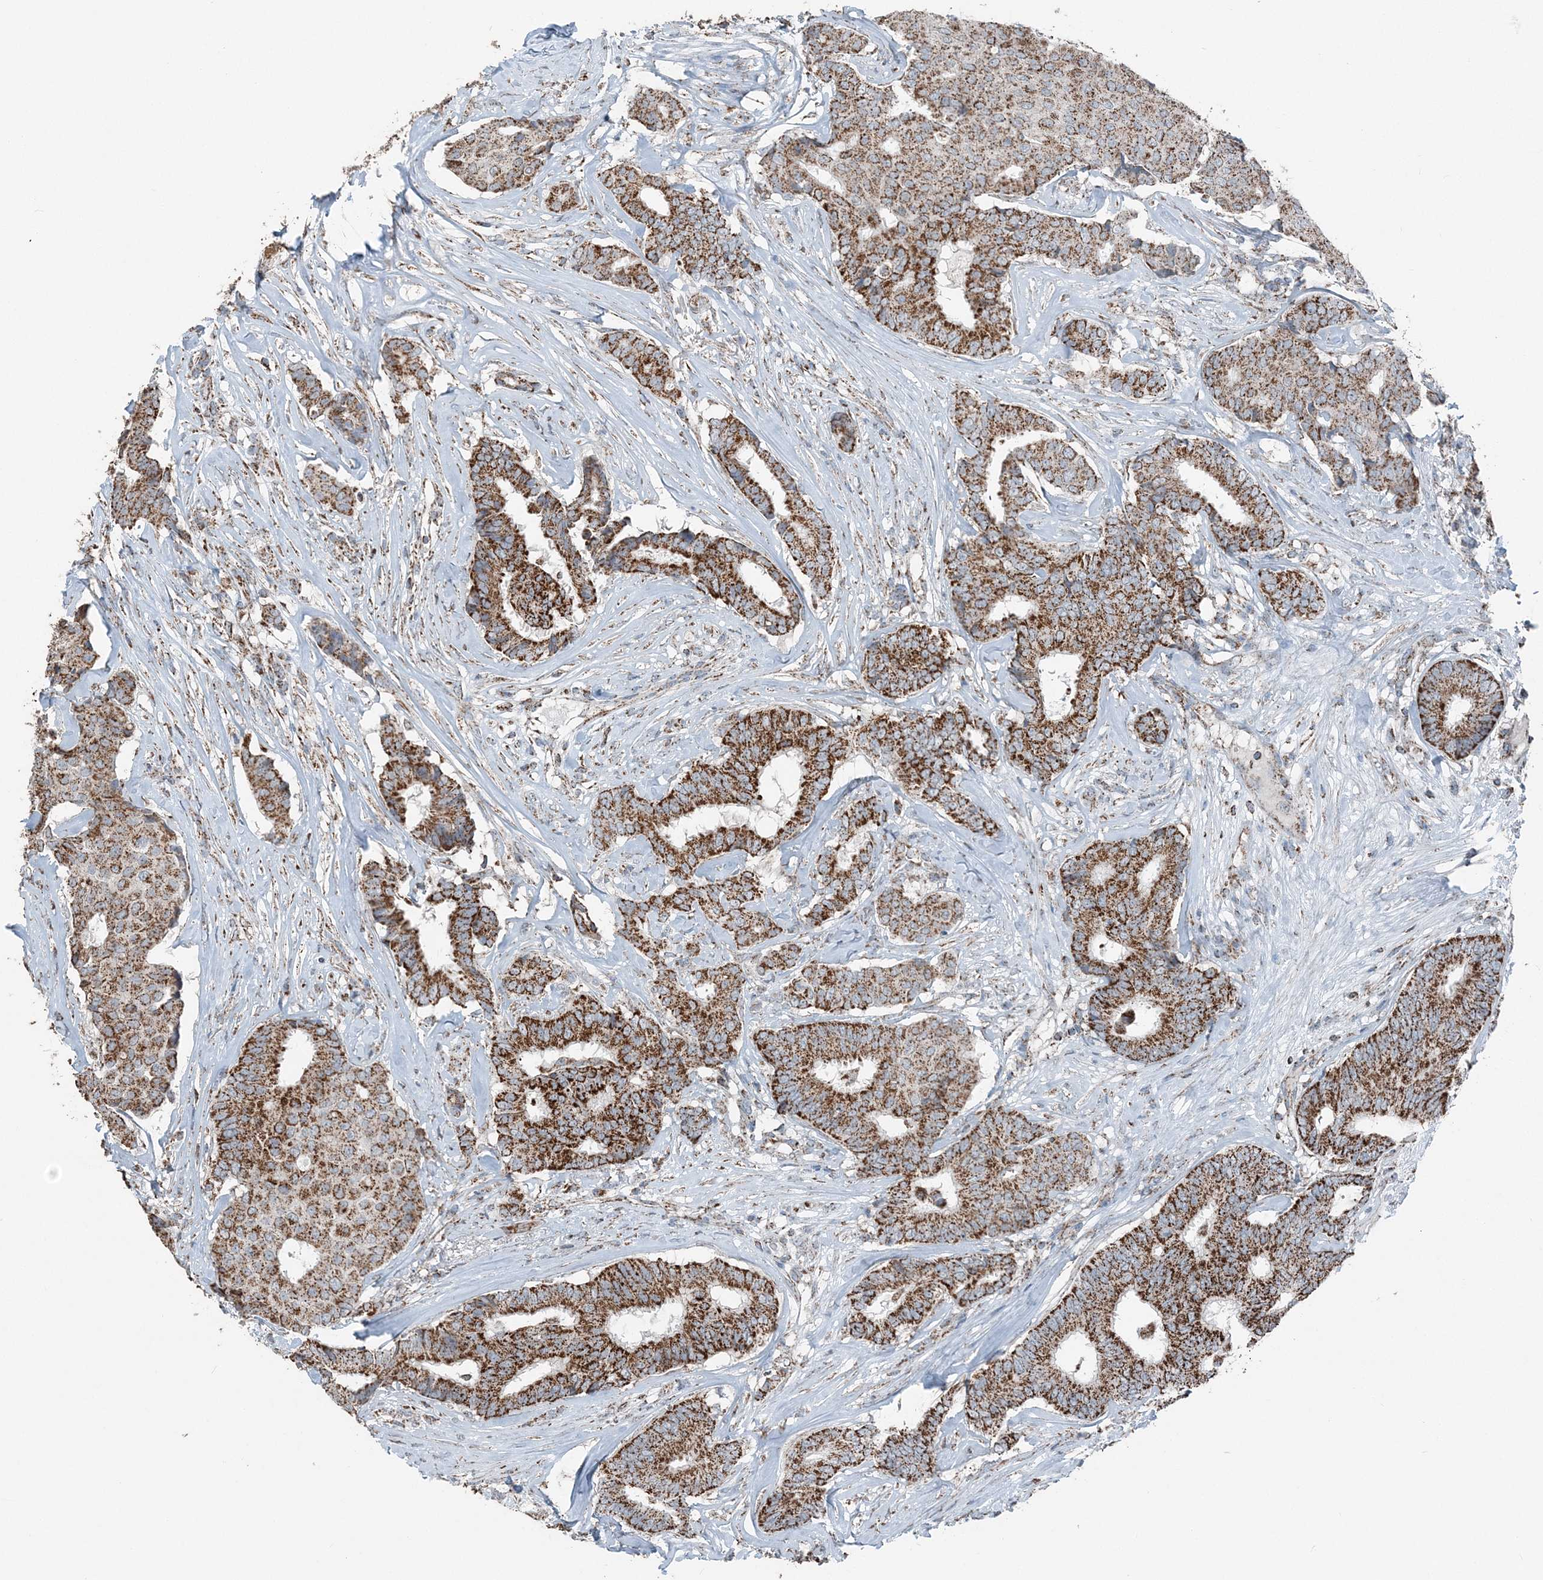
{"staining": {"intensity": "moderate", "quantity": ">75%", "location": "cytoplasmic/membranous"}, "tissue": "breast cancer", "cell_type": "Tumor cells", "image_type": "cancer", "snomed": [{"axis": "morphology", "description": "Duct carcinoma"}, {"axis": "topography", "description": "Breast"}], "caption": "Immunohistochemical staining of human breast intraductal carcinoma exhibits medium levels of moderate cytoplasmic/membranous positivity in about >75% of tumor cells.", "gene": "SUCLG1", "patient": {"sex": "female", "age": 75}}